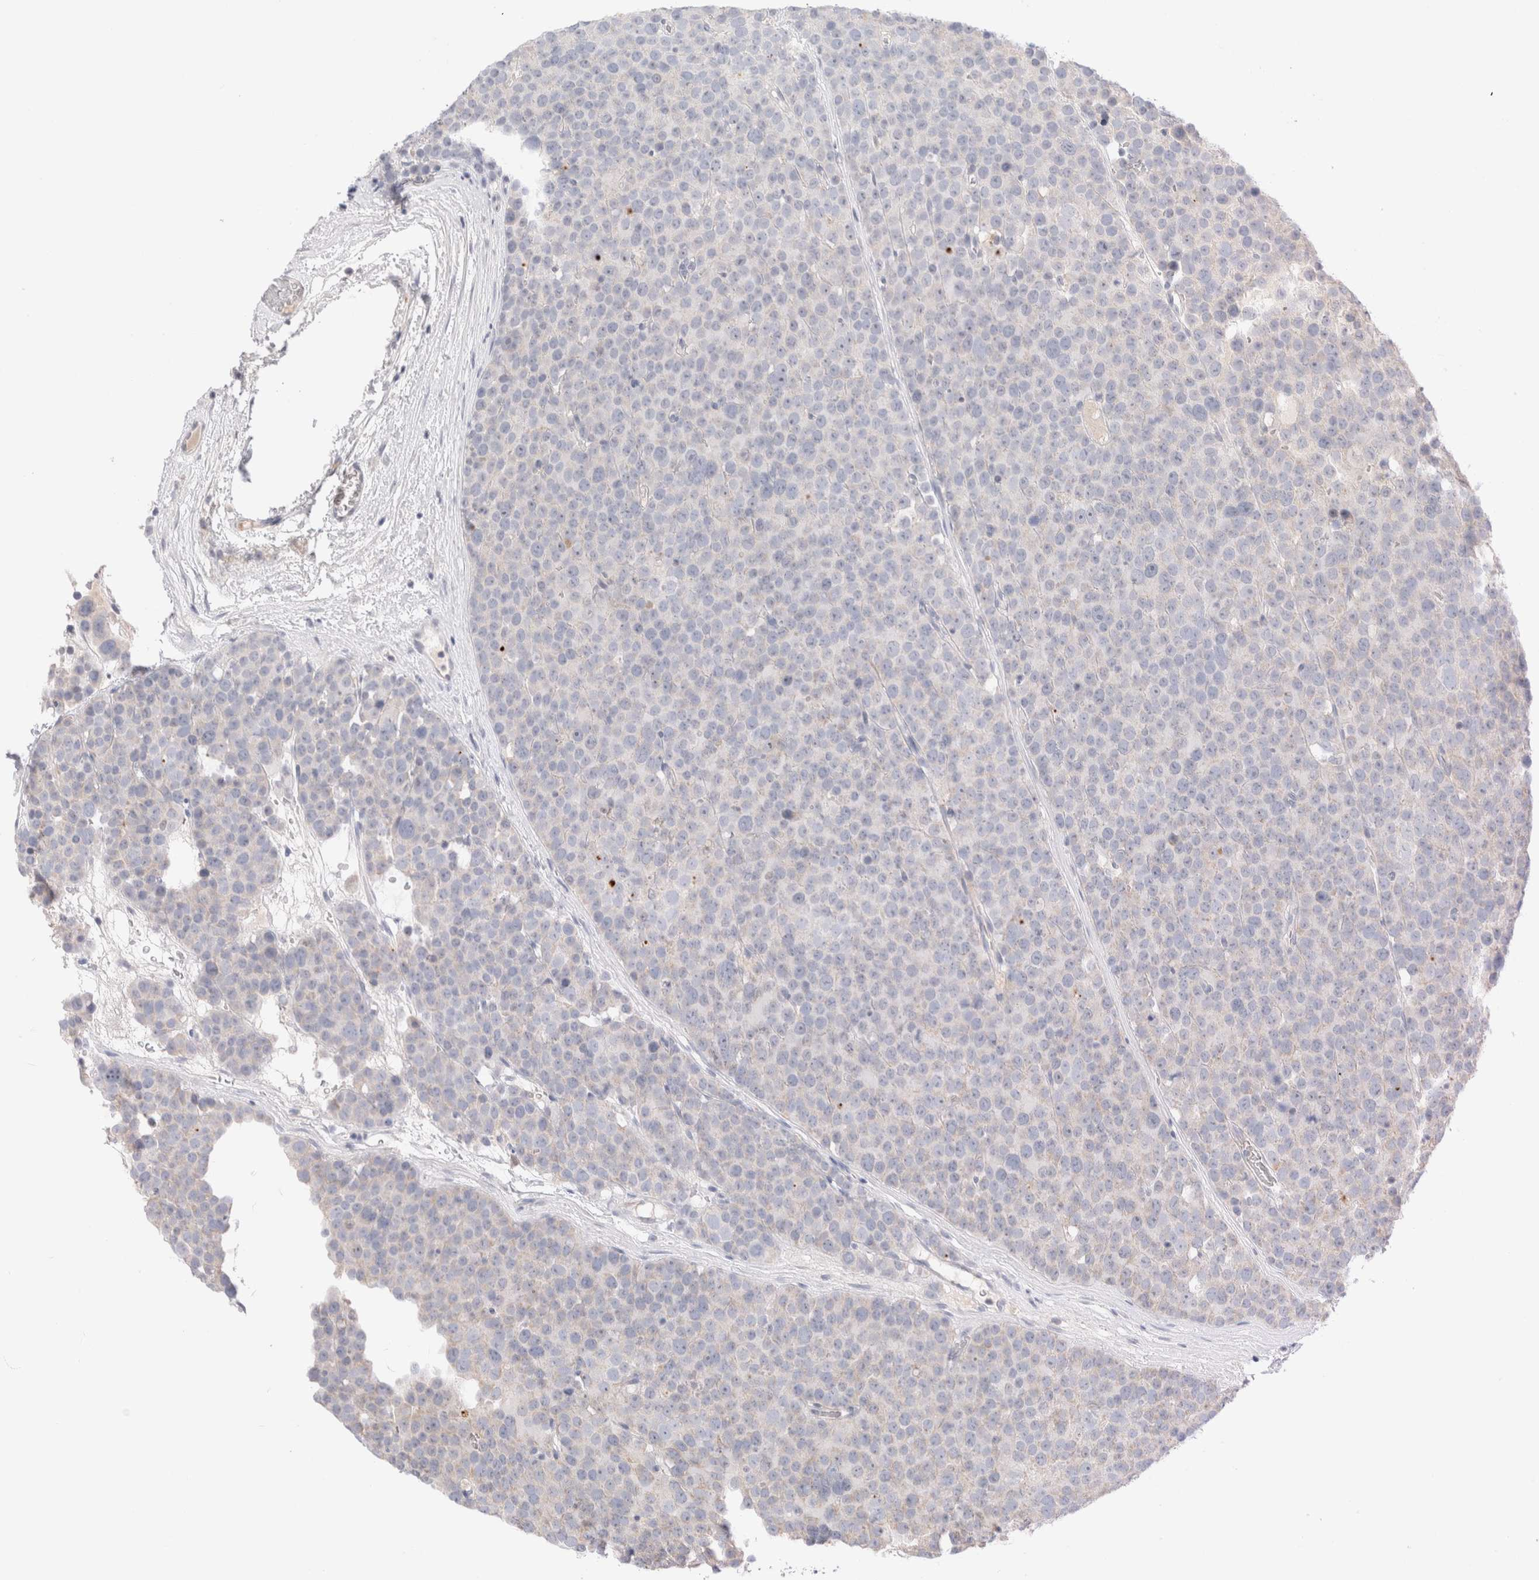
{"staining": {"intensity": "negative", "quantity": "none", "location": "none"}, "tissue": "testis cancer", "cell_type": "Tumor cells", "image_type": "cancer", "snomed": [{"axis": "morphology", "description": "Seminoma, NOS"}, {"axis": "topography", "description": "Testis"}], "caption": "Immunohistochemistry (IHC) micrograph of neoplastic tissue: seminoma (testis) stained with DAB (3,3'-diaminobenzidine) displays no significant protein expression in tumor cells.", "gene": "HEXD", "patient": {"sex": "male", "age": 71}}